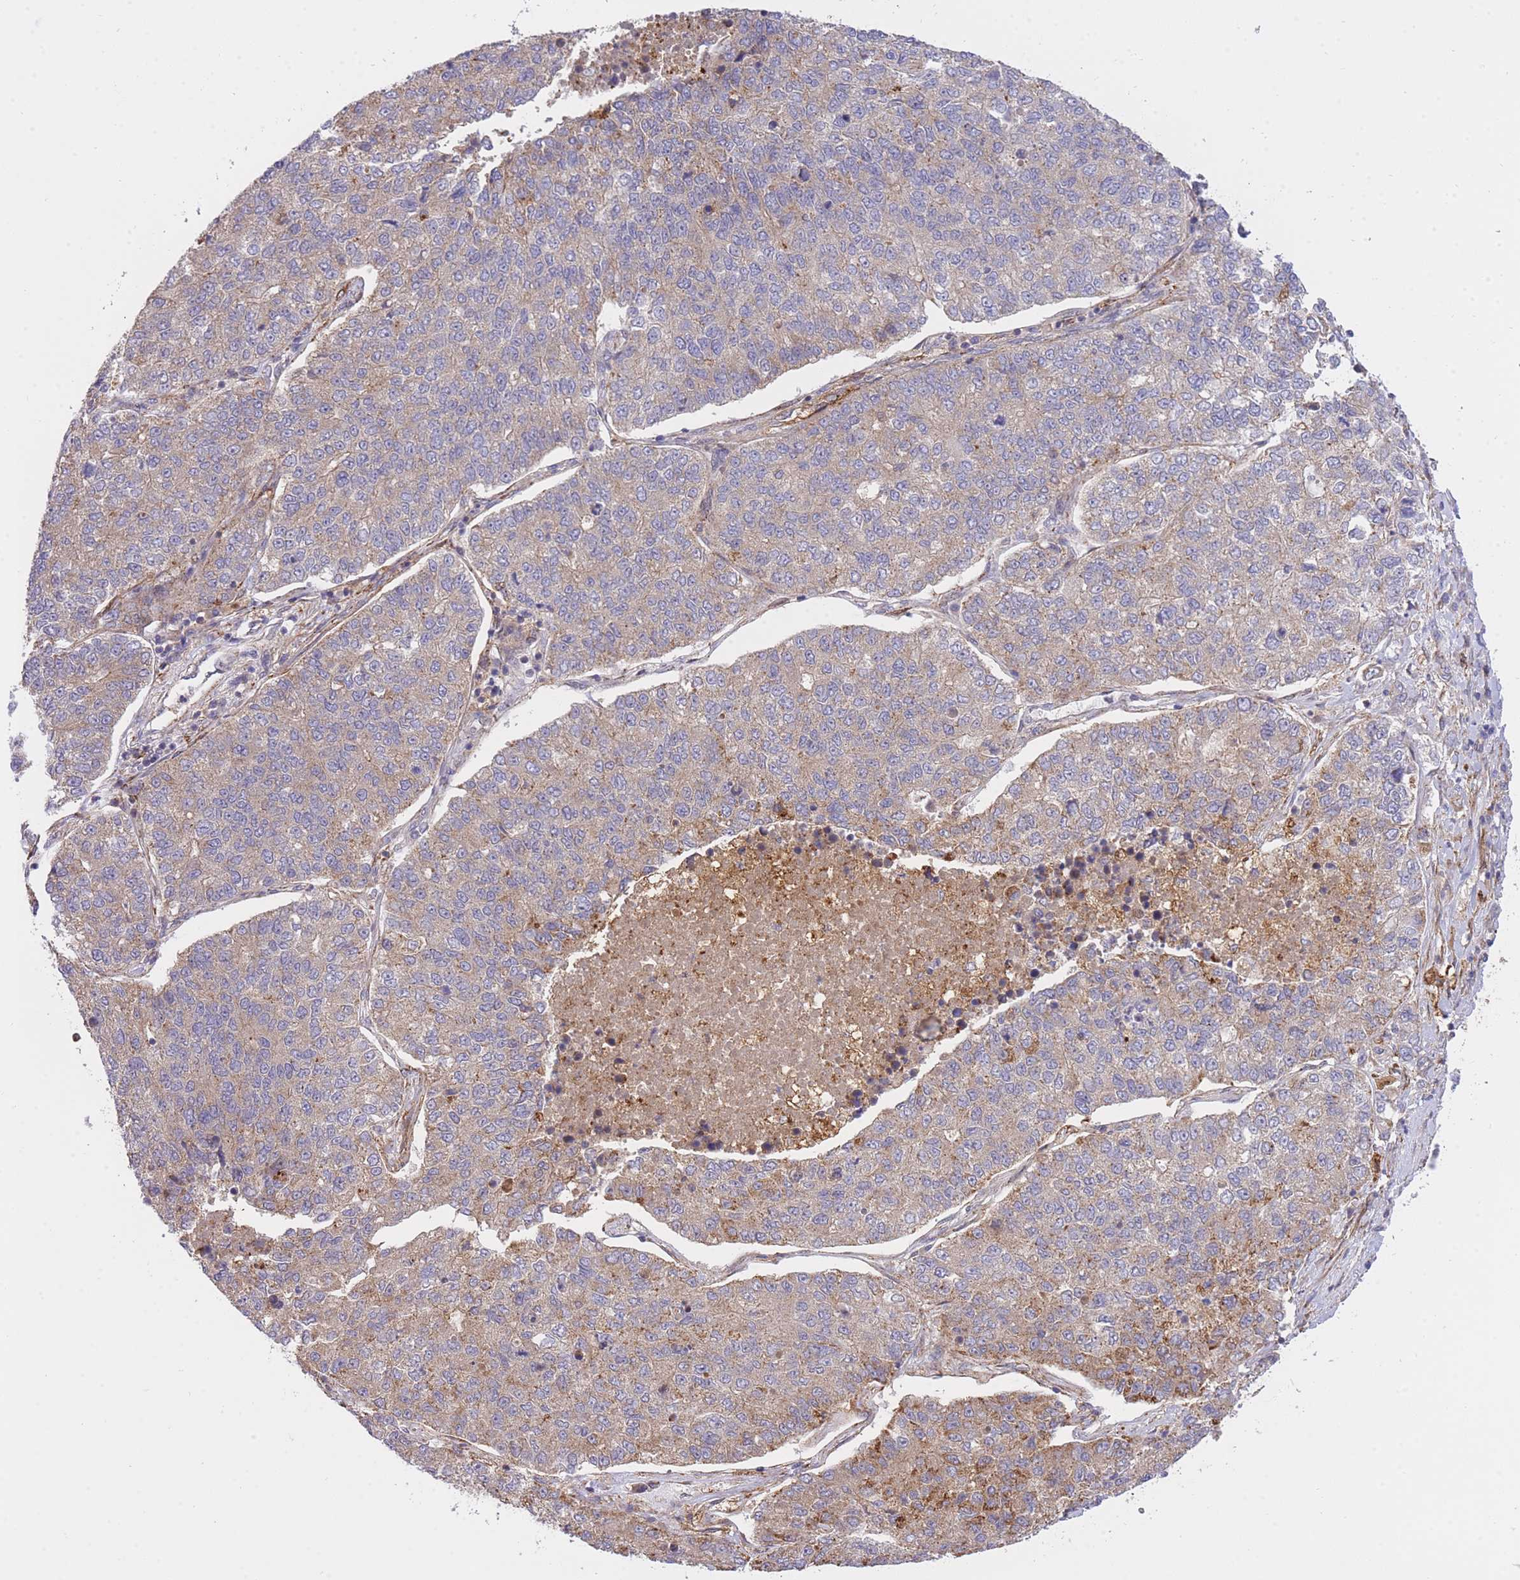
{"staining": {"intensity": "weak", "quantity": "25%-75%", "location": "cytoplasmic/membranous"}, "tissue": "lung cancer", "cell_type": "Tumor cells", "image_type": "cancer", "snomed": [{"axis": "morphology", "description": "Adenocarcinoma, NOS"}, {"axis": "topography", "description": "Lung"}], "caption": "Protein expression analysis of adenocarcinoma (lung) demonstrates weak cytoplasmic/membranous positivity in approximately 25%-75% of tumor cells. The protein of interest is stained brown, and the nuclei are stained in blue (DAB IHC with brightfield microscopy, high magnification).", "gene": "EIF2B2", "patient": {"sex": "male", "age": 49}}